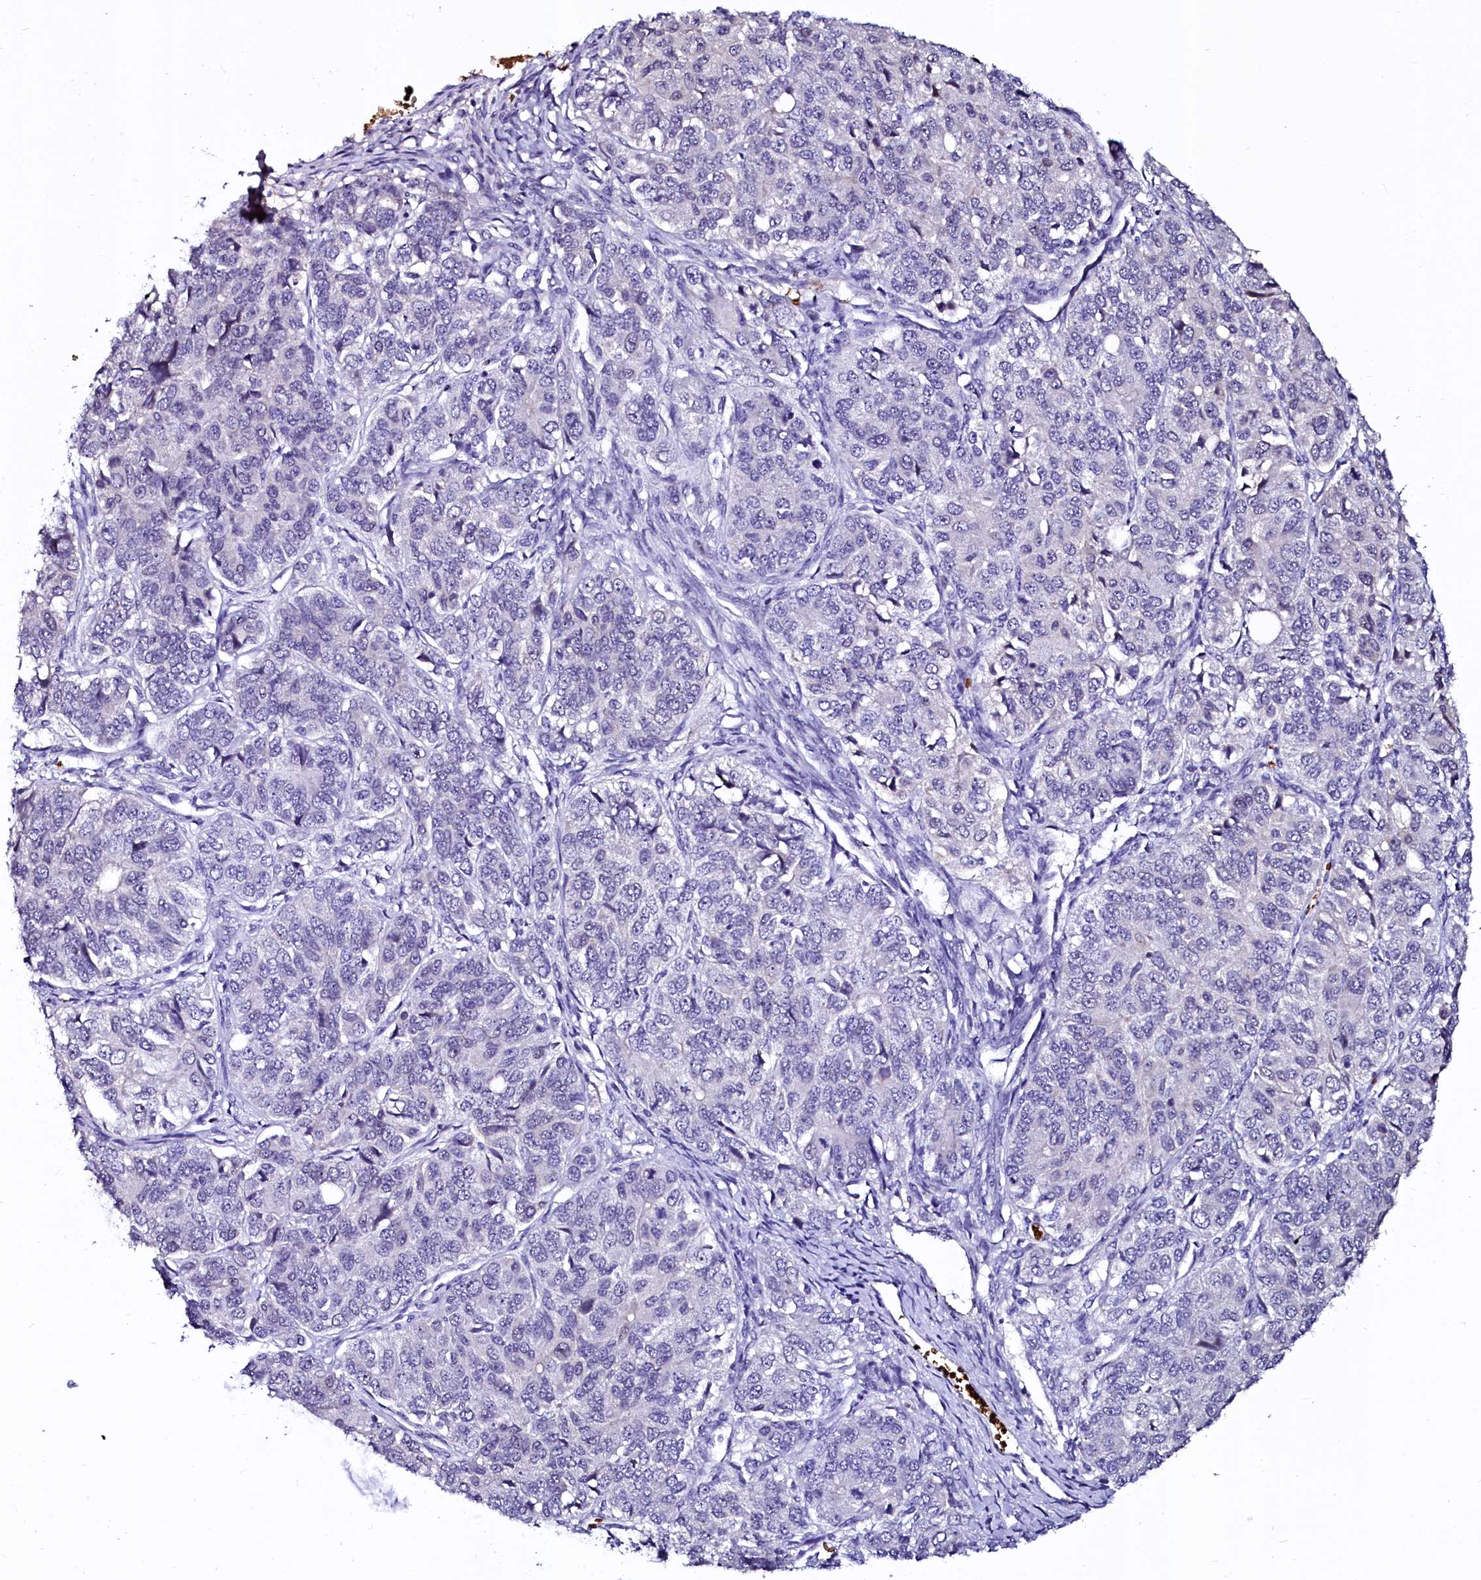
{"staining": {"intensity": "negative", "quantity": "none", "location": "none"}, "tissue": "ovarian cancer", "cell_type": "Tumor cells", "image_type": "cancer", "snomed": [{"axis": "morphology", "description": "Carcinoma, endometroid"}, {"axis": "topography", "description": "Ovary"}], "caption": "Image shows no protein expression in tumor cells of ovarian cancer tissue.", "gene": "CTDSPL2", "patient": {"sex": "female", "age": 51}}